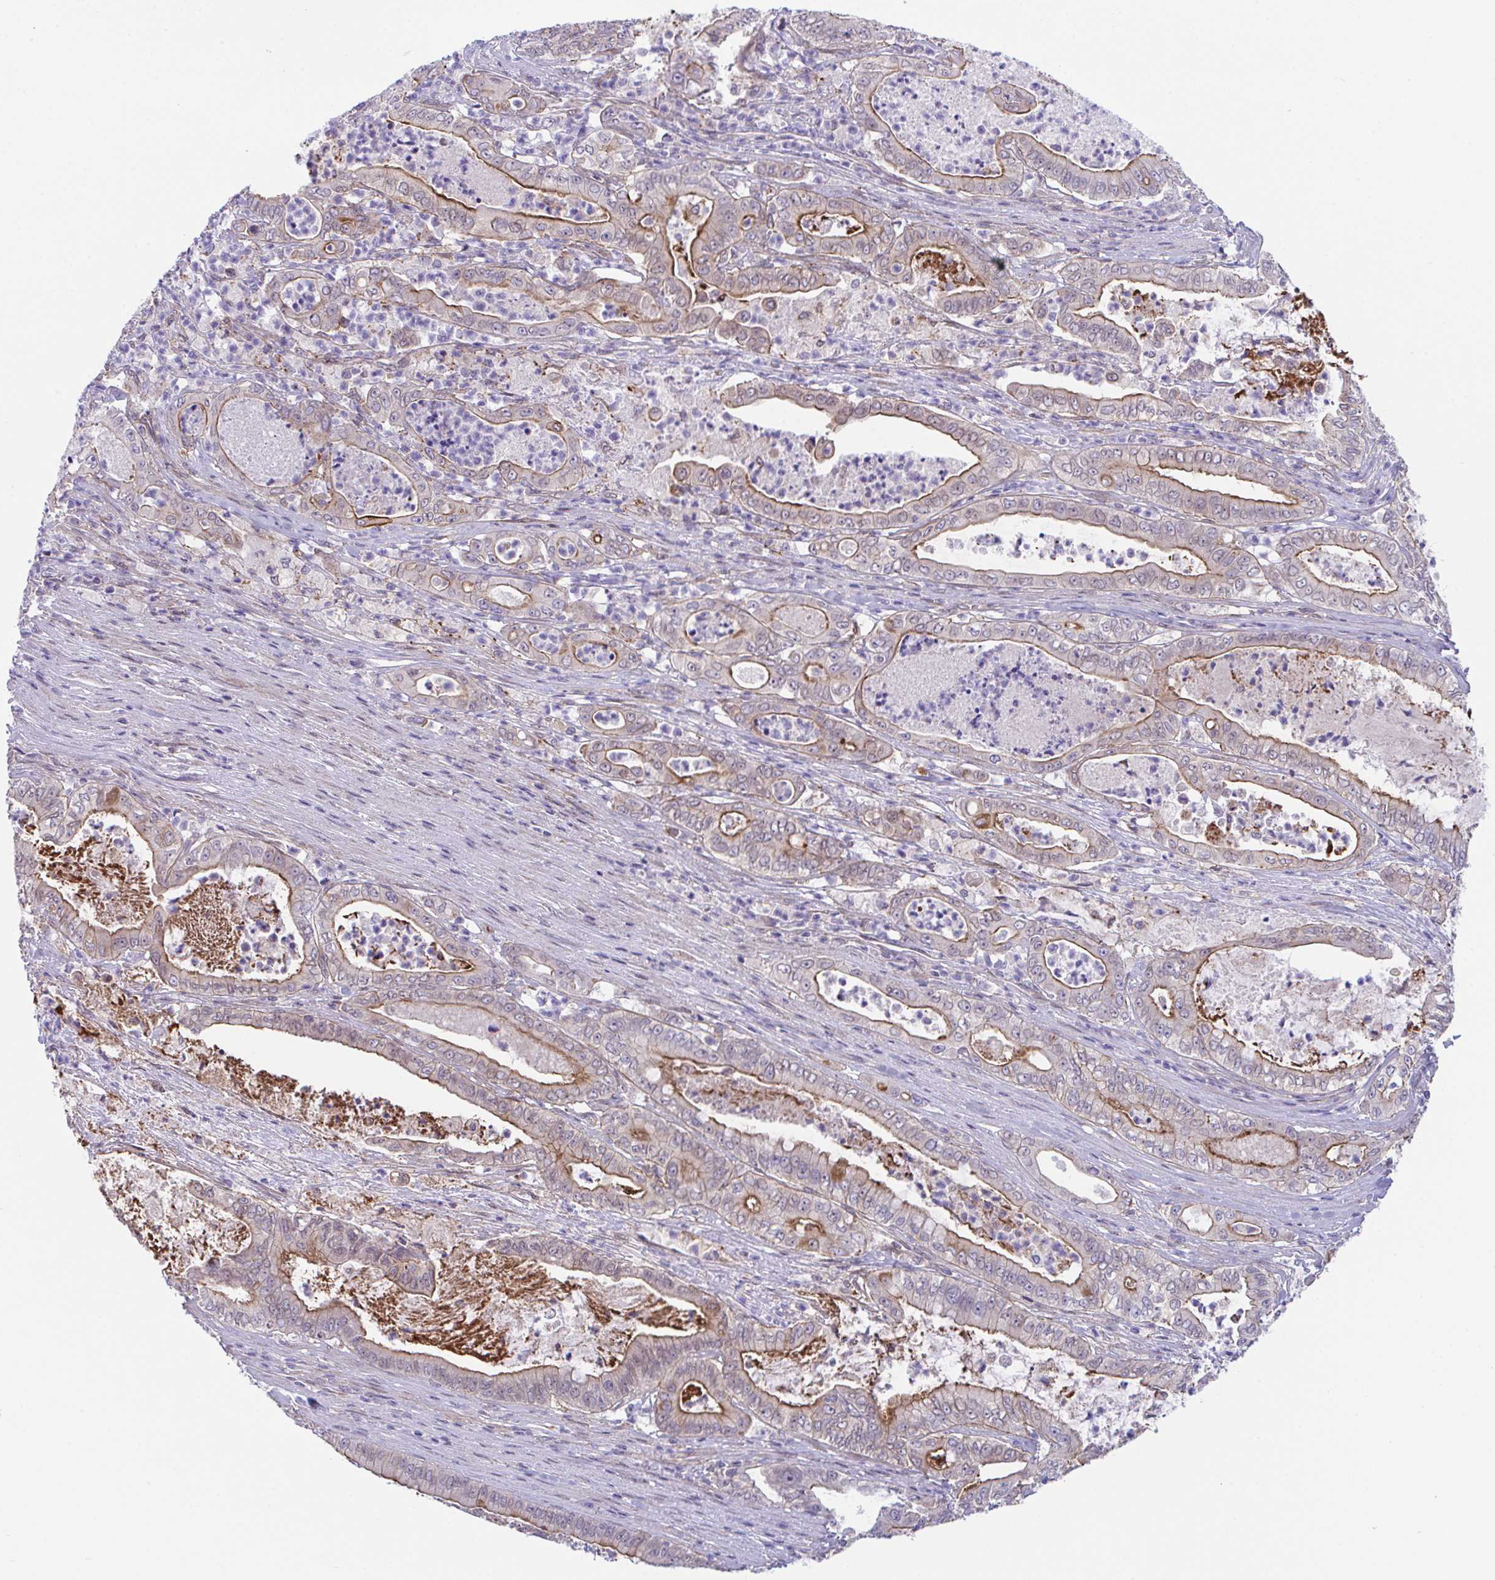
{"staining": {"intensity": "moderate", "quantity": ">75%", "location": "cytoplasmic/membranous"}, "tissue": "pancreatic cancer", "cell_type": "Tumor cells", "image_type": "cancer", "snomed": [{"axis": "morphology", "description": "Adenocarcinoma, NOS"}, {"axis": "topography", "description": "Pancreas"}], "caption": "Moderate cytoplasmic/membranous expression is appreciated in about >75% of tumor cells in adenocarcinoma (pancreatic). The staining was performed using DAB, with brown indicating positive protein expression. Nuclei are stained blue with hematoxylin.", "gene": "ZBED3", "patient": {"sex": "male", "age": 71}}